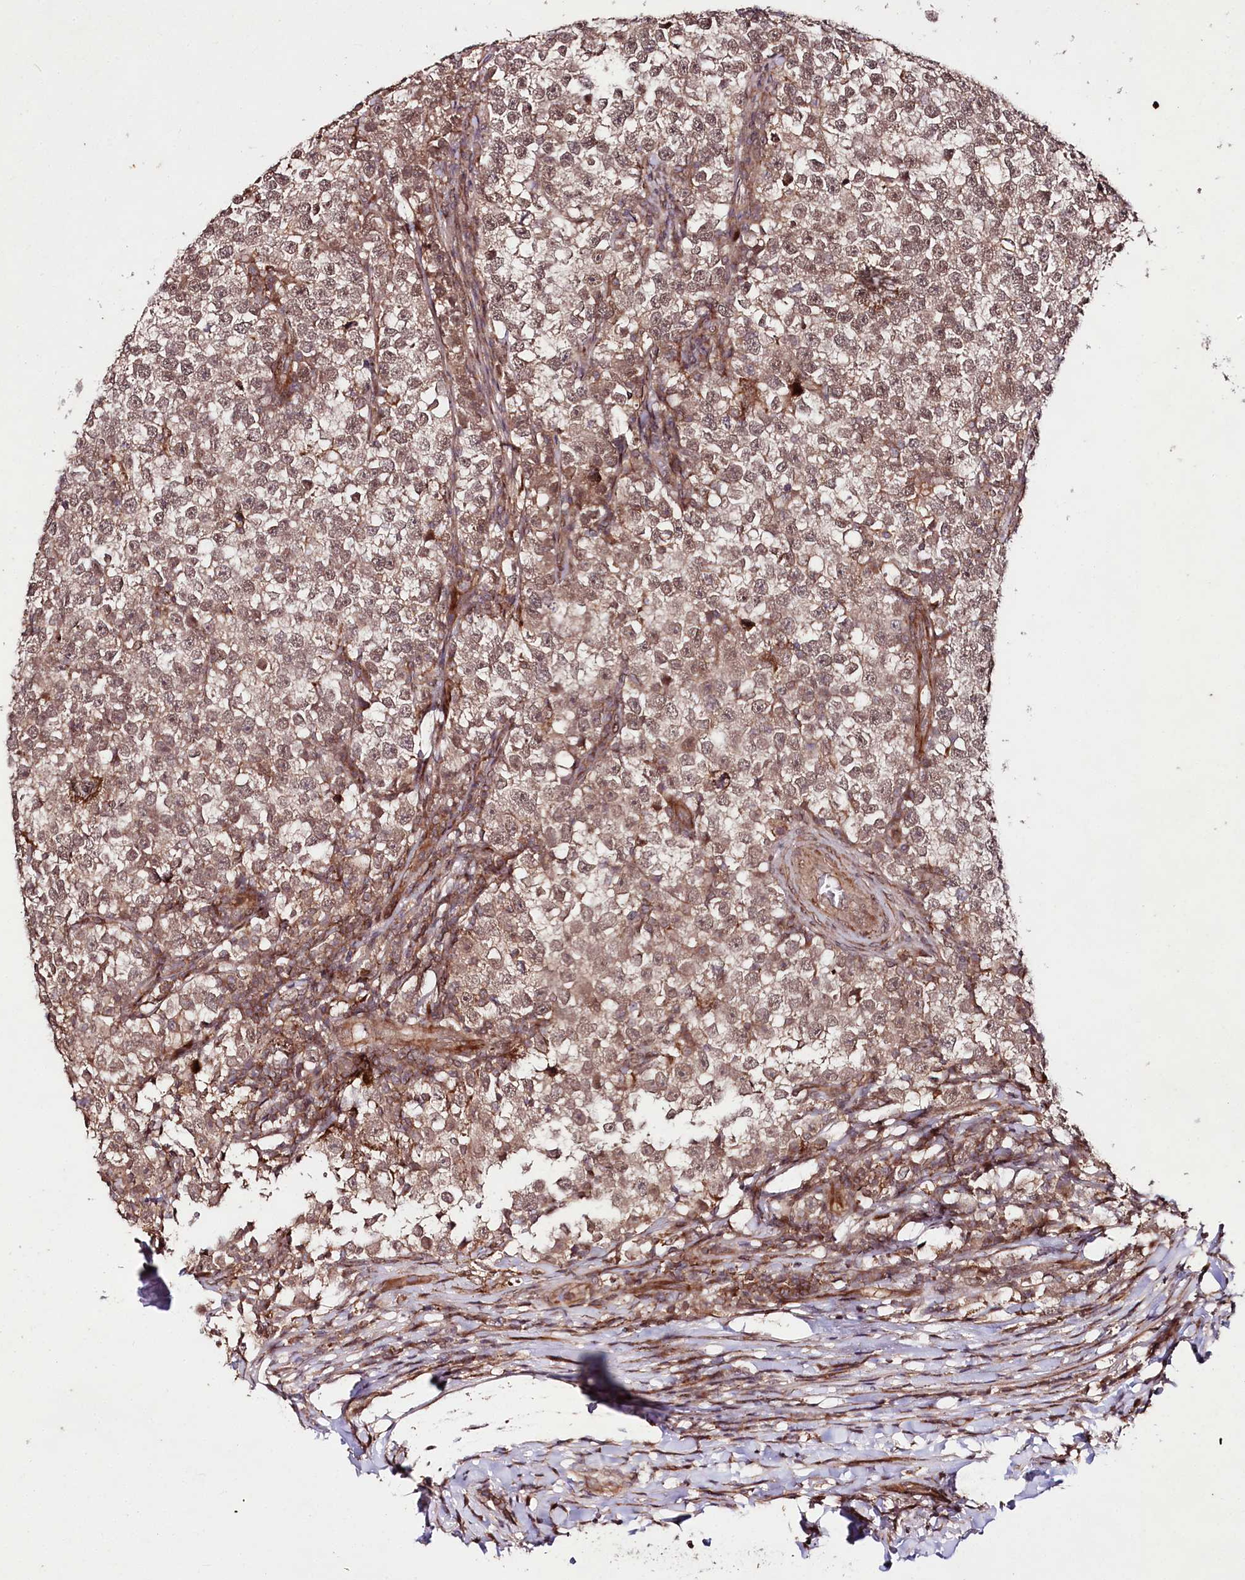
{"staining": {"intensity": "moderate", "quantity": ">75%", "location": "cytoplasmic/membranous,nuclear"}, "tissue": "testis cancer", "cell_type": "Tumor cells", "image_type": "cancer", "snomed": [{"axis": "morphology", "description": "Normal tissue, NOS"}, {"axis": "morphology", "description": "Seminoma, NOS"}, {"axis": "topography", "description": "Testis"}], "caption": "Immunohistochemistry of testis cancer demonstrates medium levels of moderate cytoplasmic/membranous and nuclear positivity in about >75% of tumor cells.", "gene": "PHLDB1", "patient": {"sex": "male", "age": 43}}